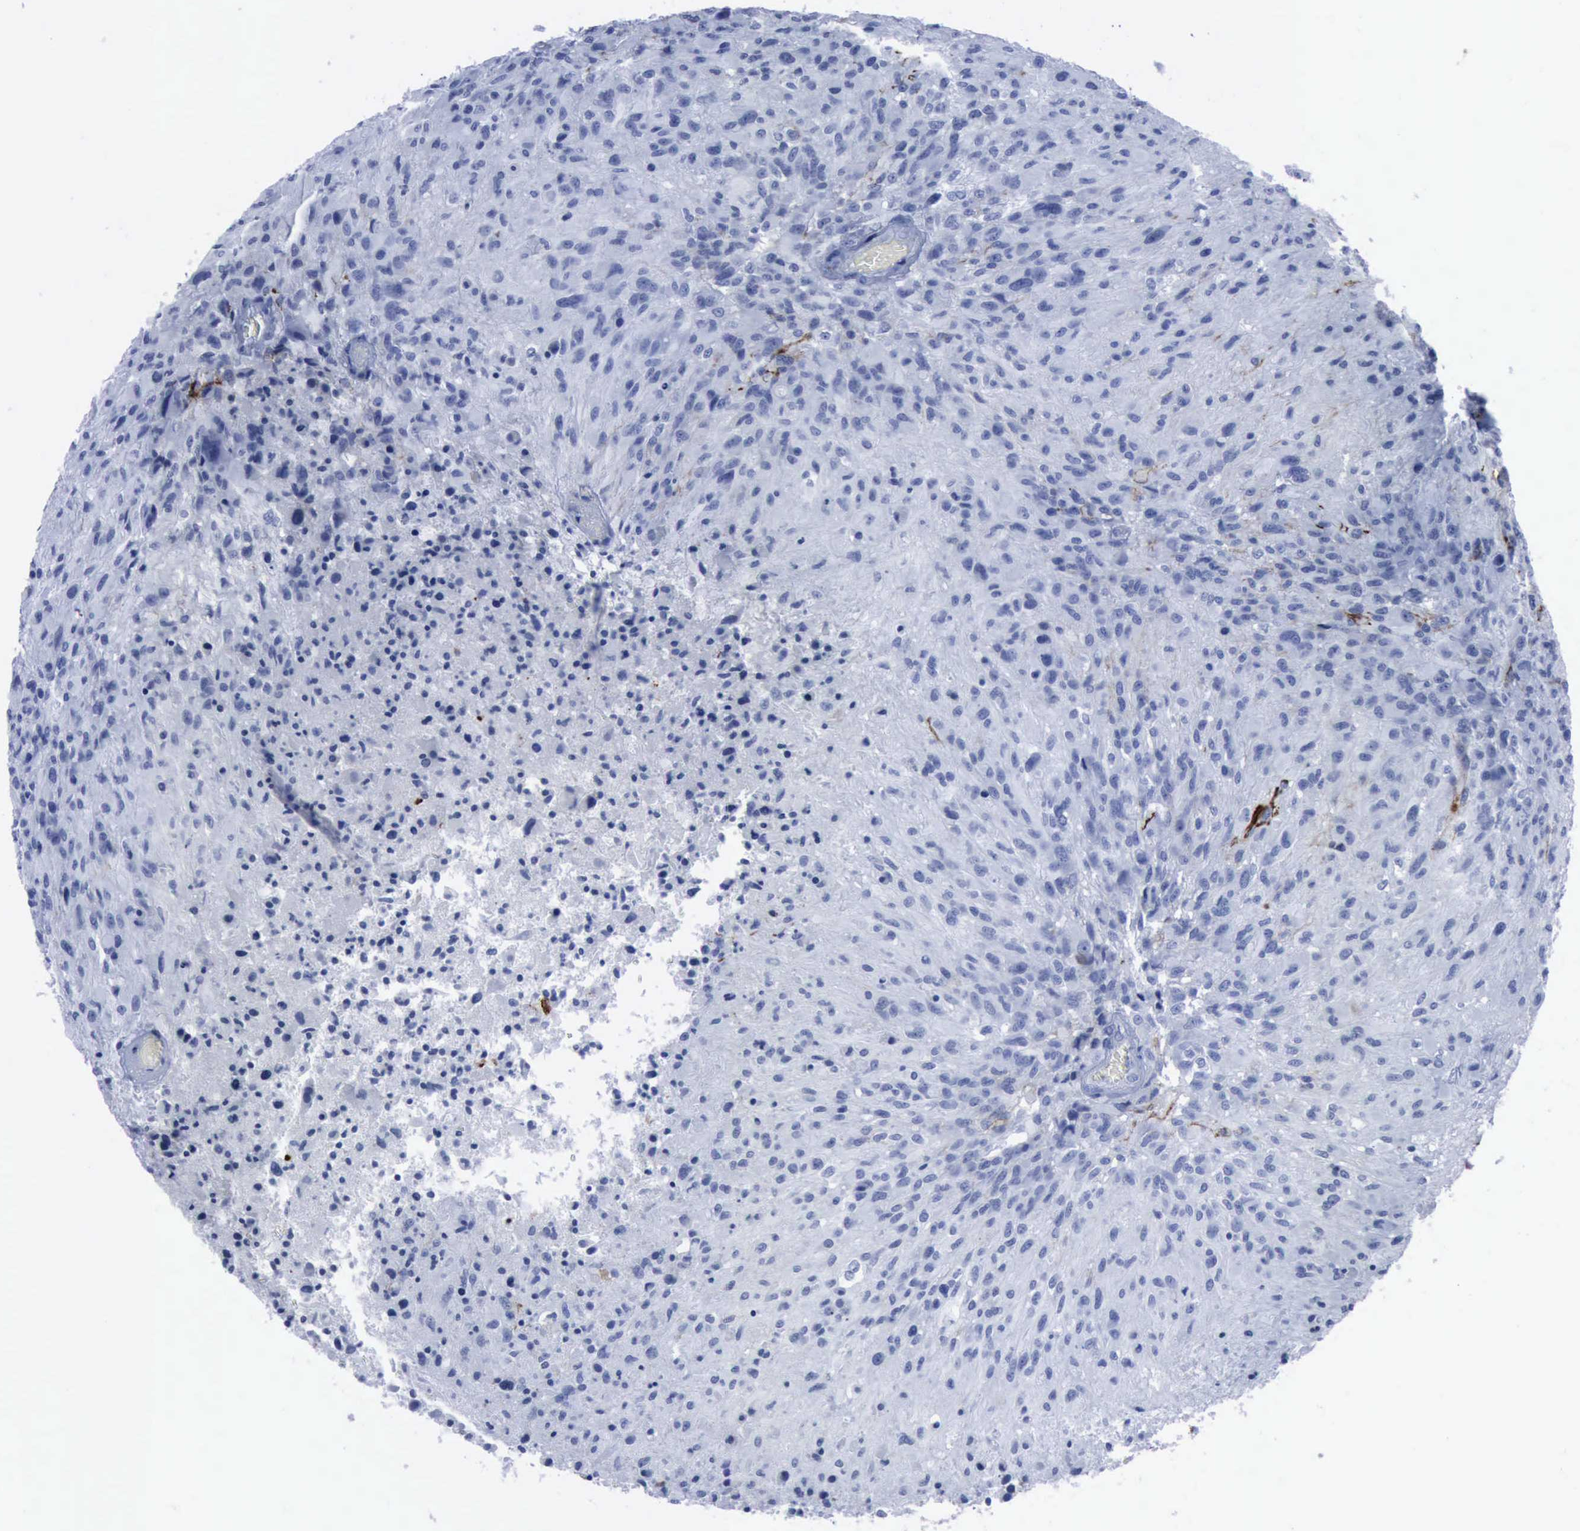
{"staining": {"intensity": "negative", "quantity": "none", "location": "none"}, "tissue": "glioma", "cell_type": "Tumor cells", "image_type": "cancer", "snomed": [{"axis": "morphology", "description": "Glioma, malignant, High grade"}, {"axis": "topography", "description": "Brain"}], "caption": "Tumor cells show no significant protein positivity in high-grade glioma (malignant).", "gene": "NGFR", "patient": {"sex": "male", "age": 69}}